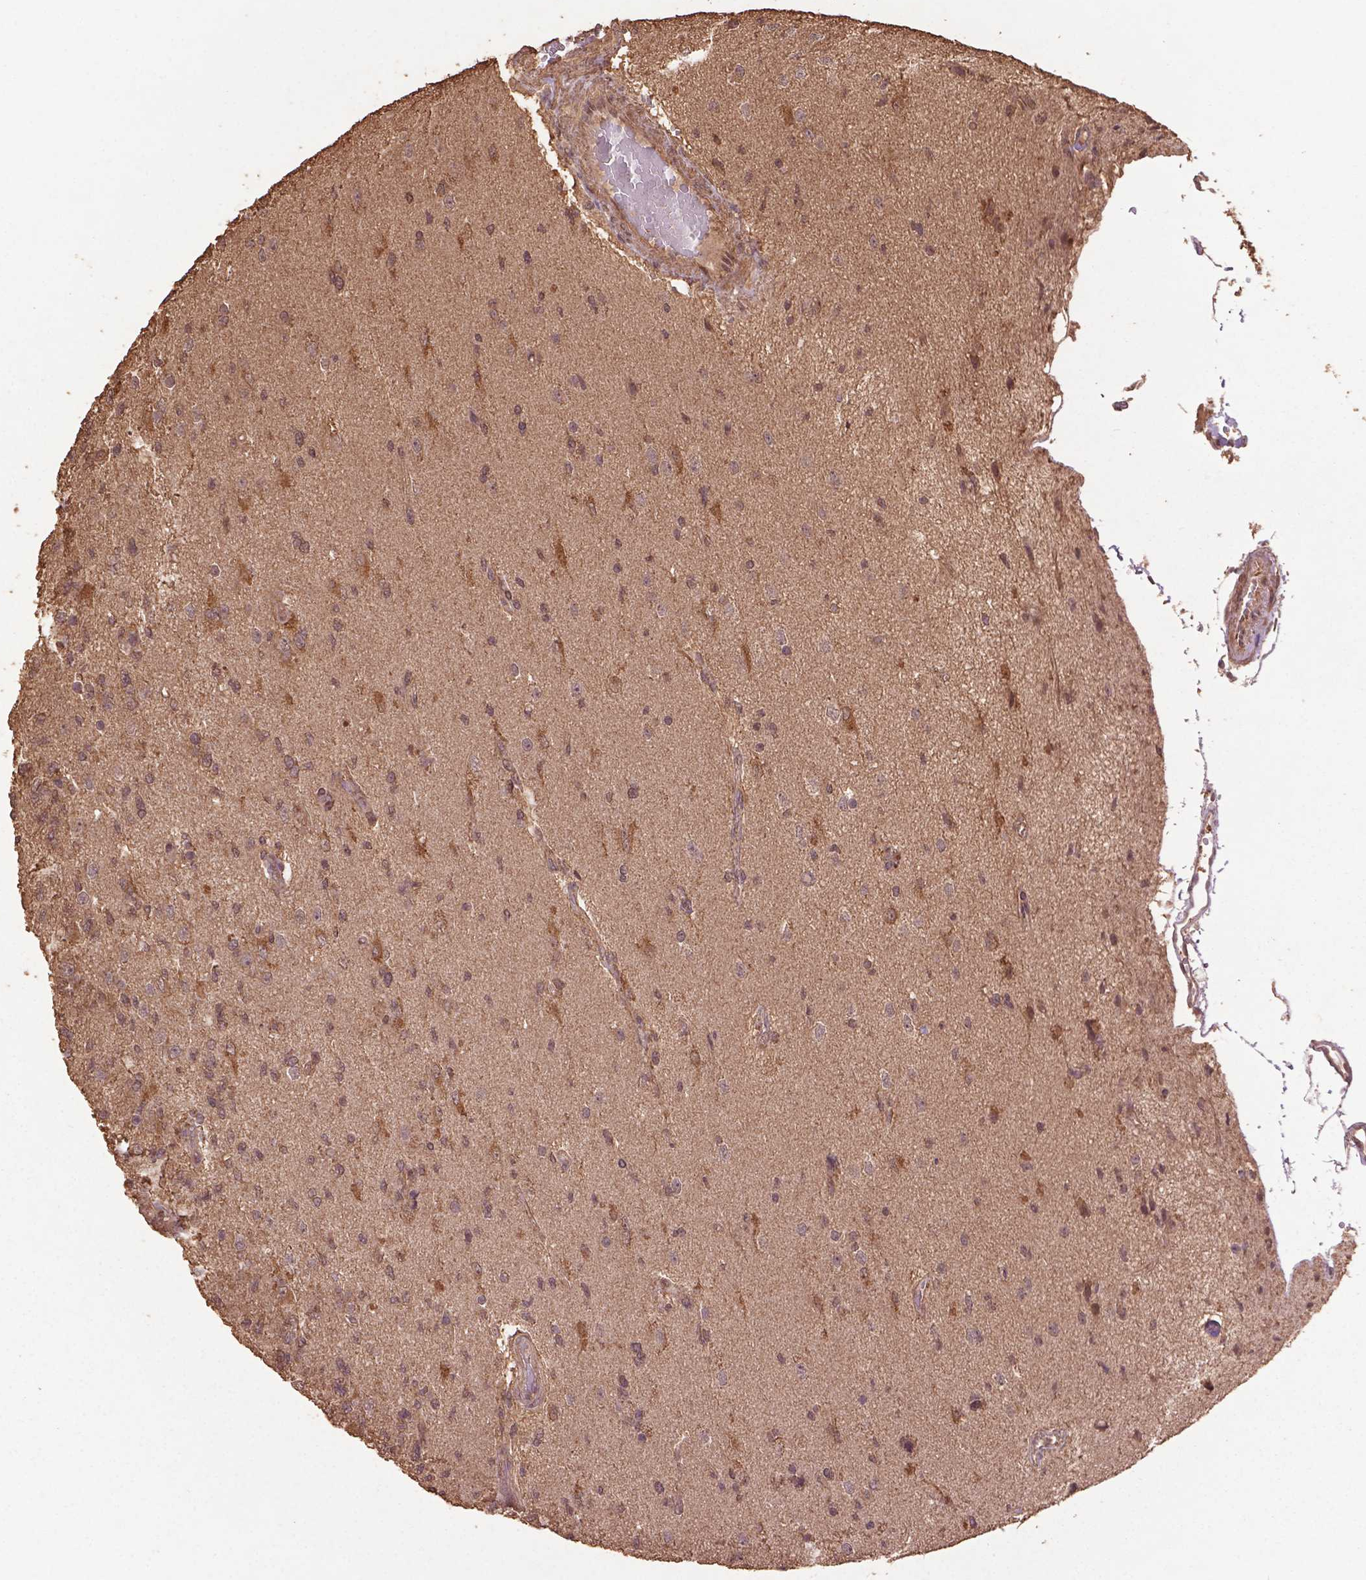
{"staining": {"intensity": "negative", "quantity": "none", "location": "none"}, "tissue": "glioma", "cell_type": "Tumor cells", "image_type": "cancer", "snomed": [{"axis": "morphology", "description": "Glioma, malignant, High grade"}, {"axis": "topography", "description": "Brain"}], "caption": "The IHC photomicrograph has no significant positivity in tumor cells of malignant high-grade glioma tissue.", "gene": "BABAM1", "patient": {"sex": "male", "age": 56}}